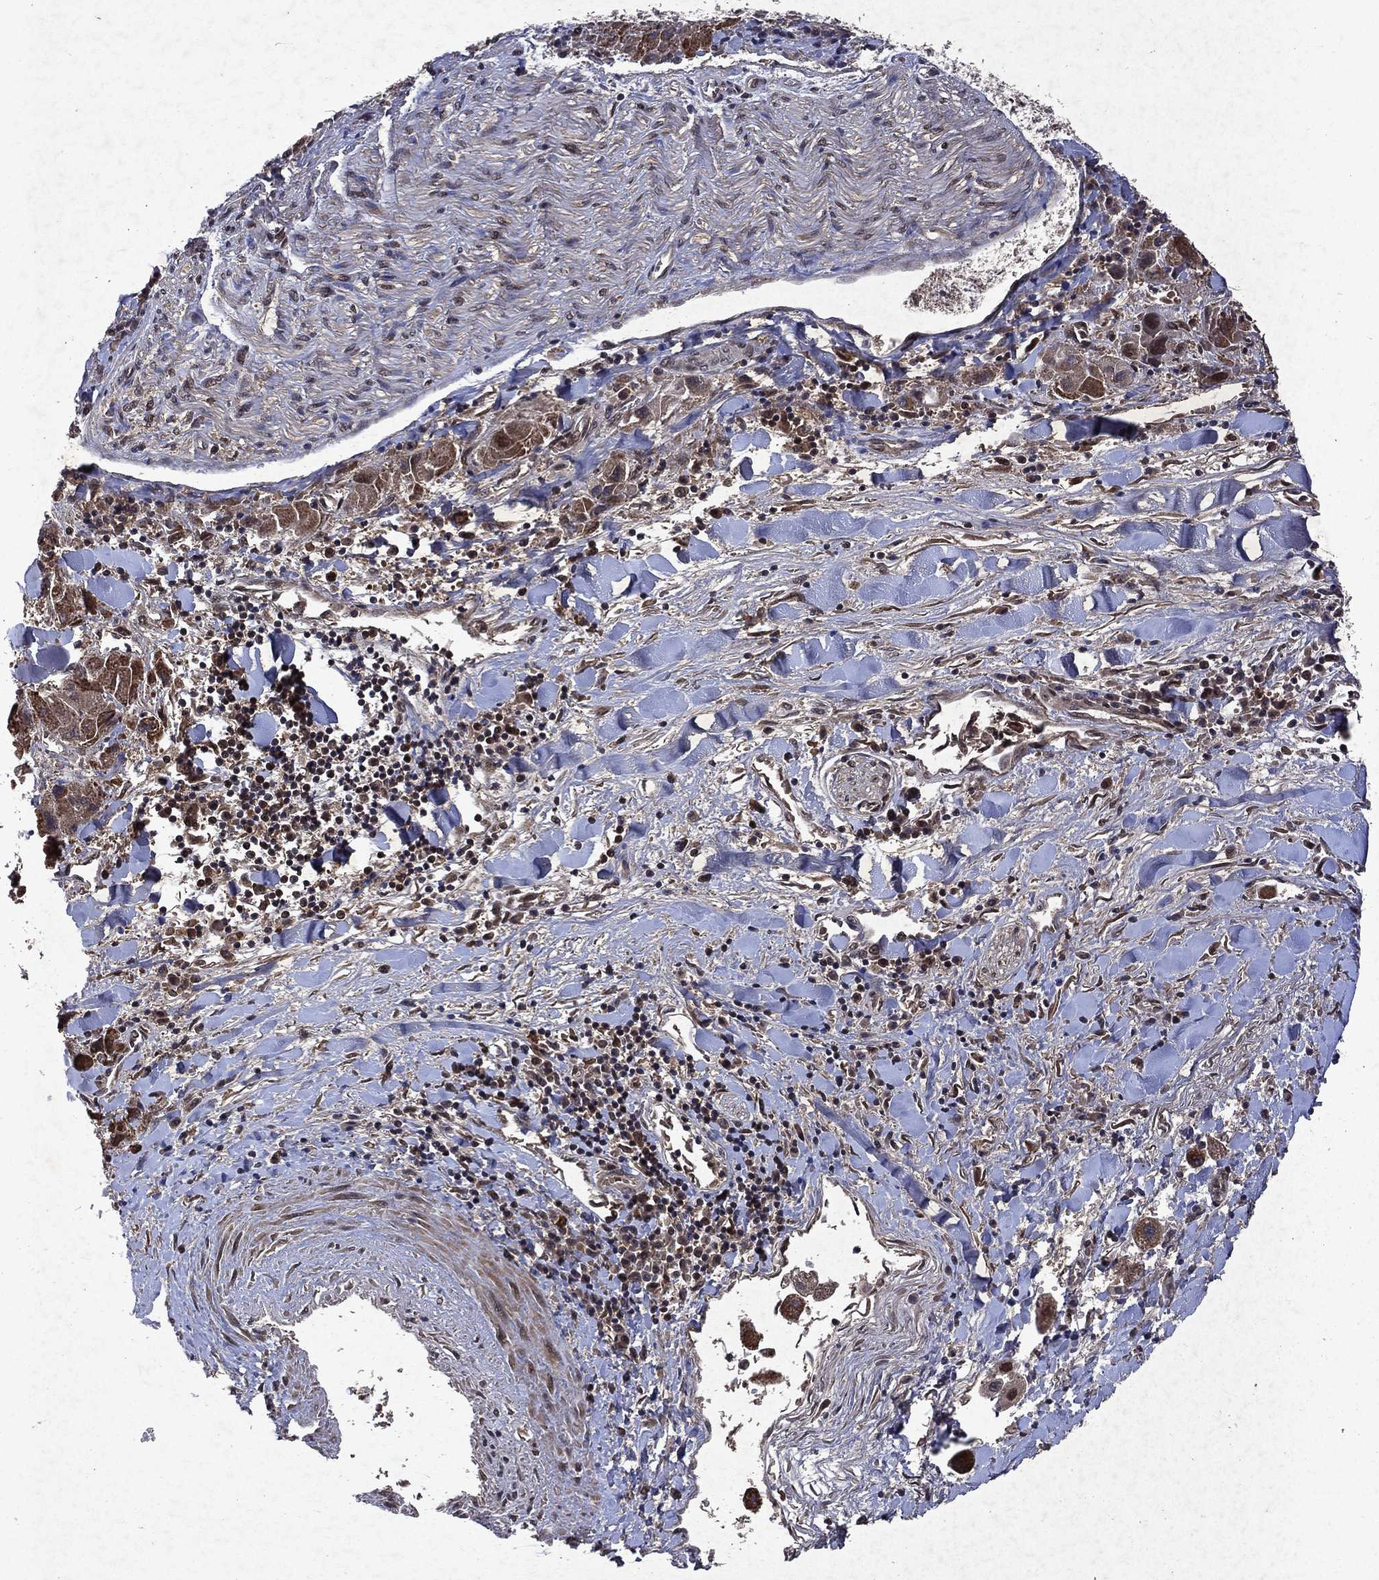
{"staining": {"intensity": "moderate", "quantity": "25%-75%", "location": "cytoplasmic/membranous"}, "tissue": "liver cancer", "cell_type": "Tumor cells", "image_type": "cancer", "snomed": [{"axis": "morphology", "description": "Carcinoma, Hepatocellular, NOS"}, {"axis": "topography", "description": "Liver"}], "caption": "Tumor cells exhibit moderate cytoplasmic/membranous expression in approximately 25%-75% of cells in liver cancer. The staining was performed using DAB to visualize the protein expression in brown, while the nuclei were stained in blue with hematoxylin (Magnification: 20x).", "gene": "MTAP", "patient": {"sex": "male", "age": 24}}